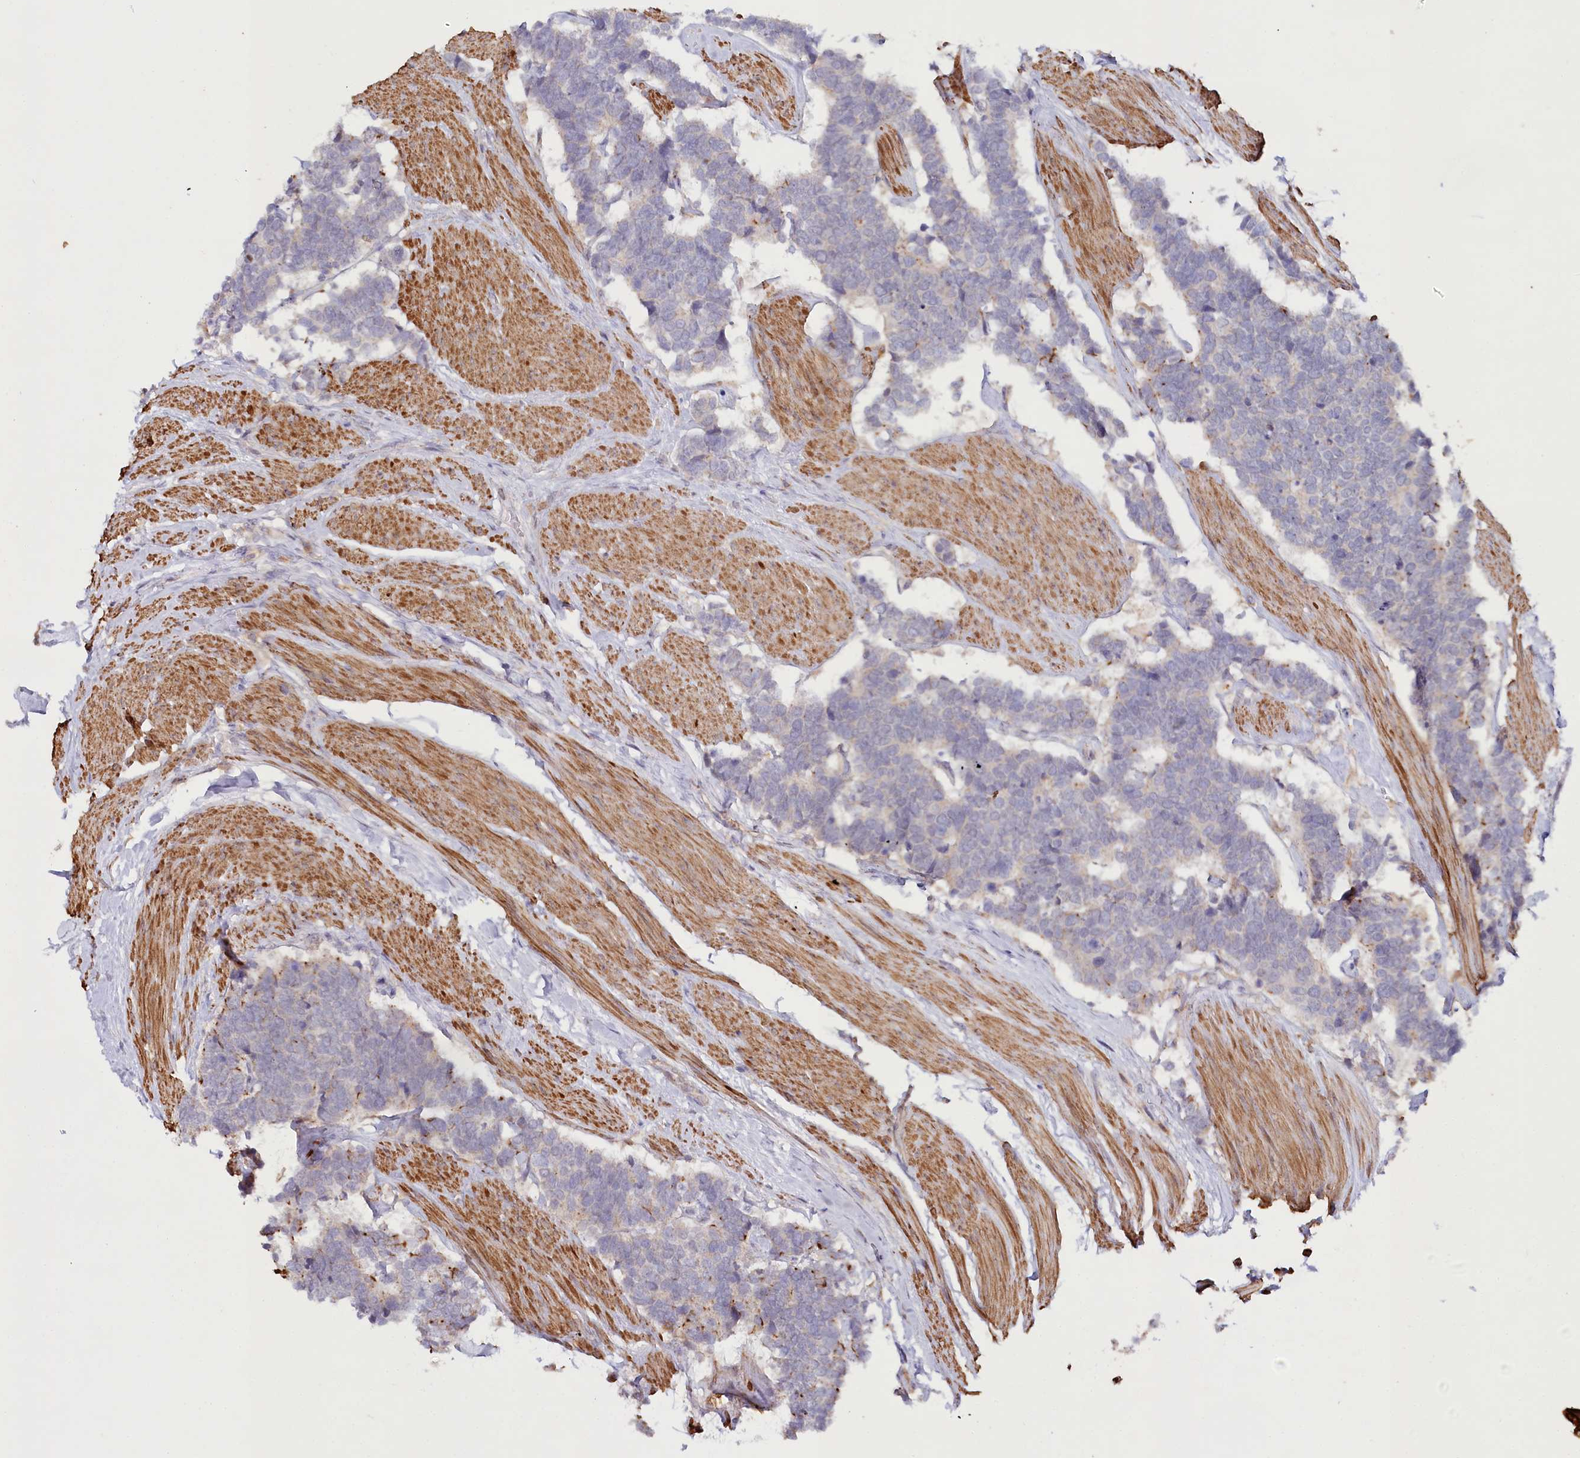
{"staining": {"intensity": "negative", "quantity": "none", "location": "none"}, "tissue": "carcinoid", "cell_type": "Tumor cells", "image_type": "cancer", "snomed": [{"axis": "morphology", "description": "Carcinoma, NOS"}, {"axis": "morphology", "description": "Carcinoid, malignant, NOS"}, {"axis": "topography", "description": "Urinary bladder"}], "caption": "There is no significant expression in tumor cells of carcinoid. (DAB (3,3'-diaminobenzidine) IHC, high magnification).", "gene": "ALDH3B1", "patient": {"sex": "male", "age": 57}}